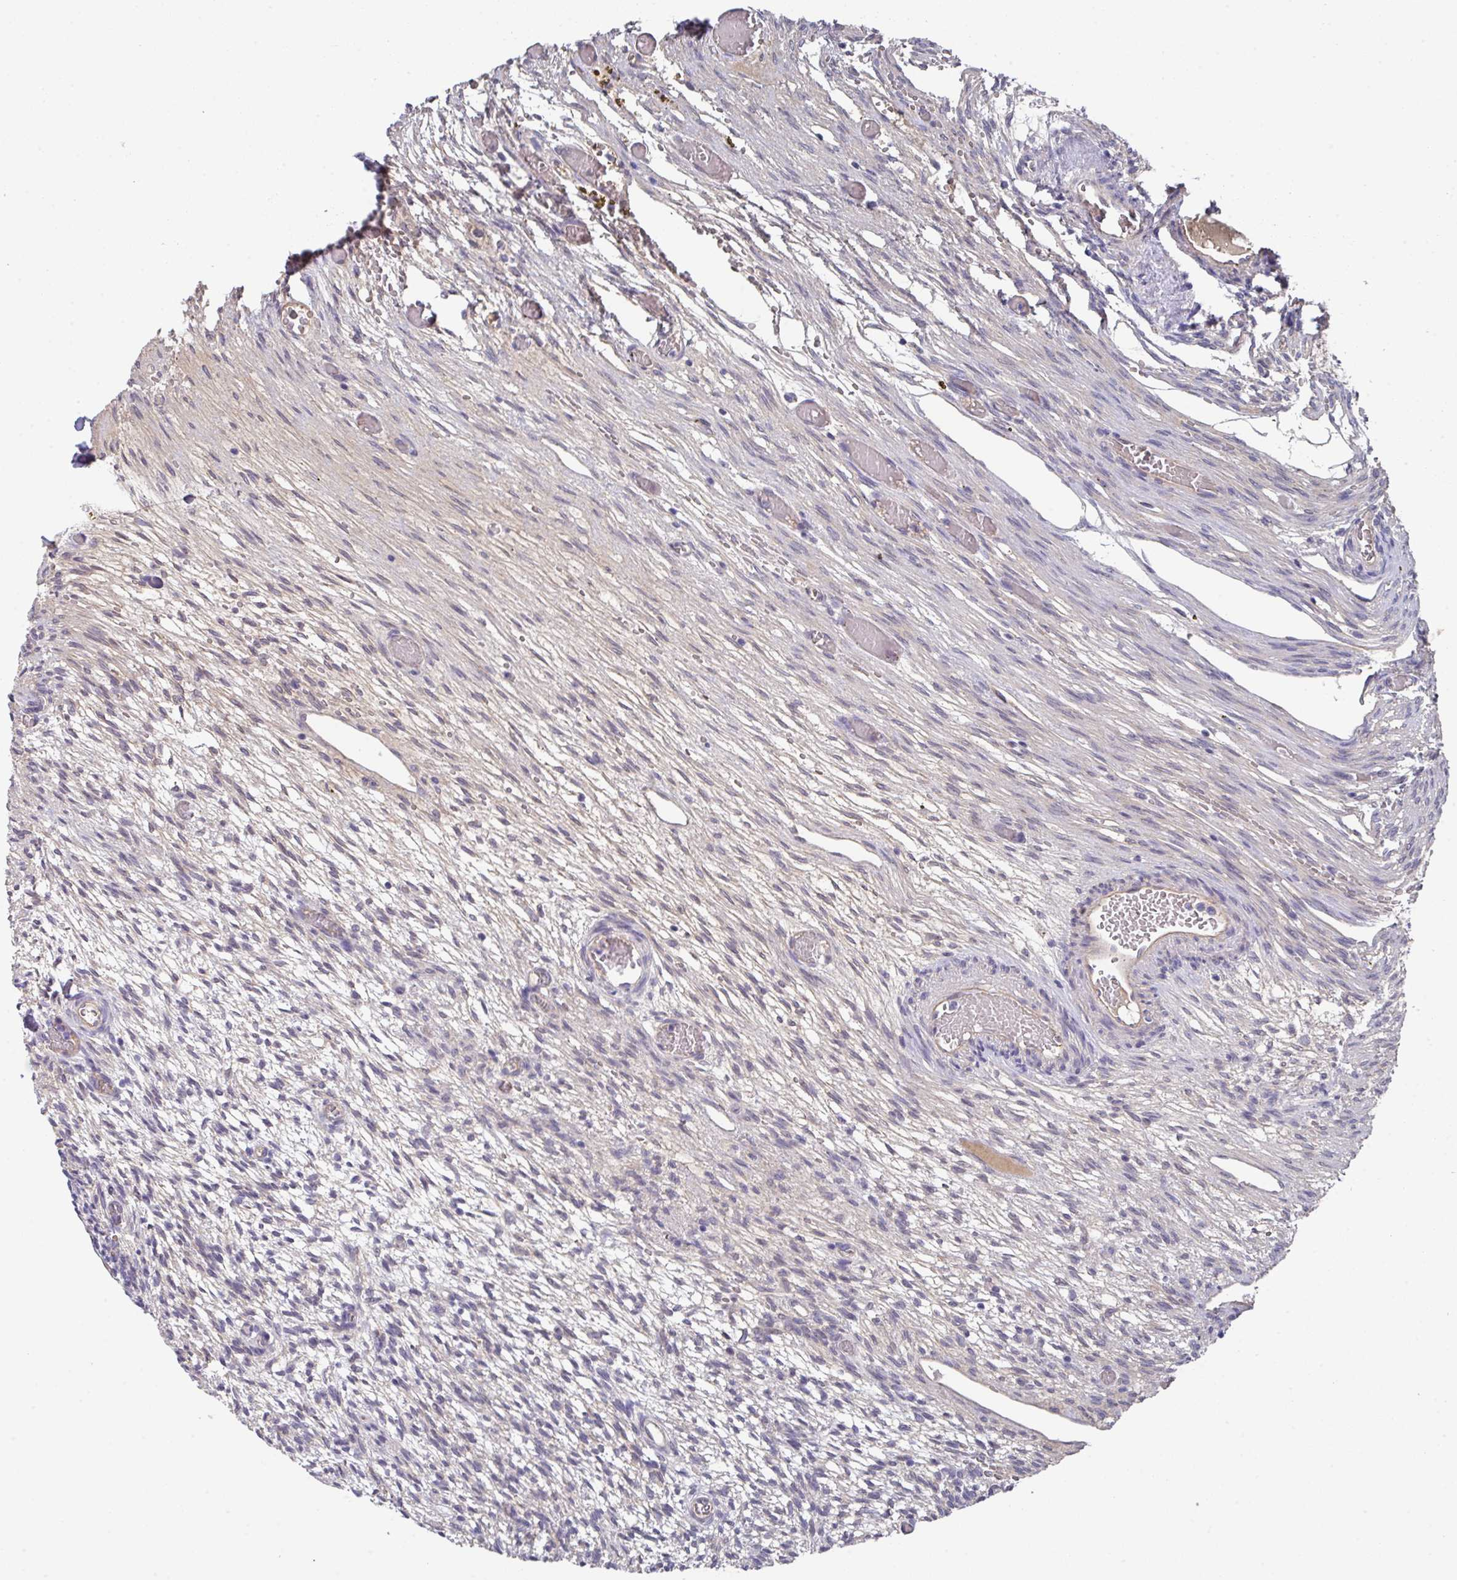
{"staining": {"intensity": "moderate", "quantity": ">75%", "location": "cytoplasmic/membranous"}, "tissue": "ovary", "cell_type": "Follicle cells", "image_type": "normal", "snomed": [{"axis": "morphology", "description": "Normal tissue, NOS"}, {"axis": "topography", "description": "Ovary"}], "caption": "Immunohistochemistry (DAB (3,3'-diaminobenzidine)) staining of normal human ovary displays moderate cytoplasmic/membranous protein expression in approximately >75% of follicle cells.", "gene": "PRR5", "patient": {"sex": "female", "age": 67}}